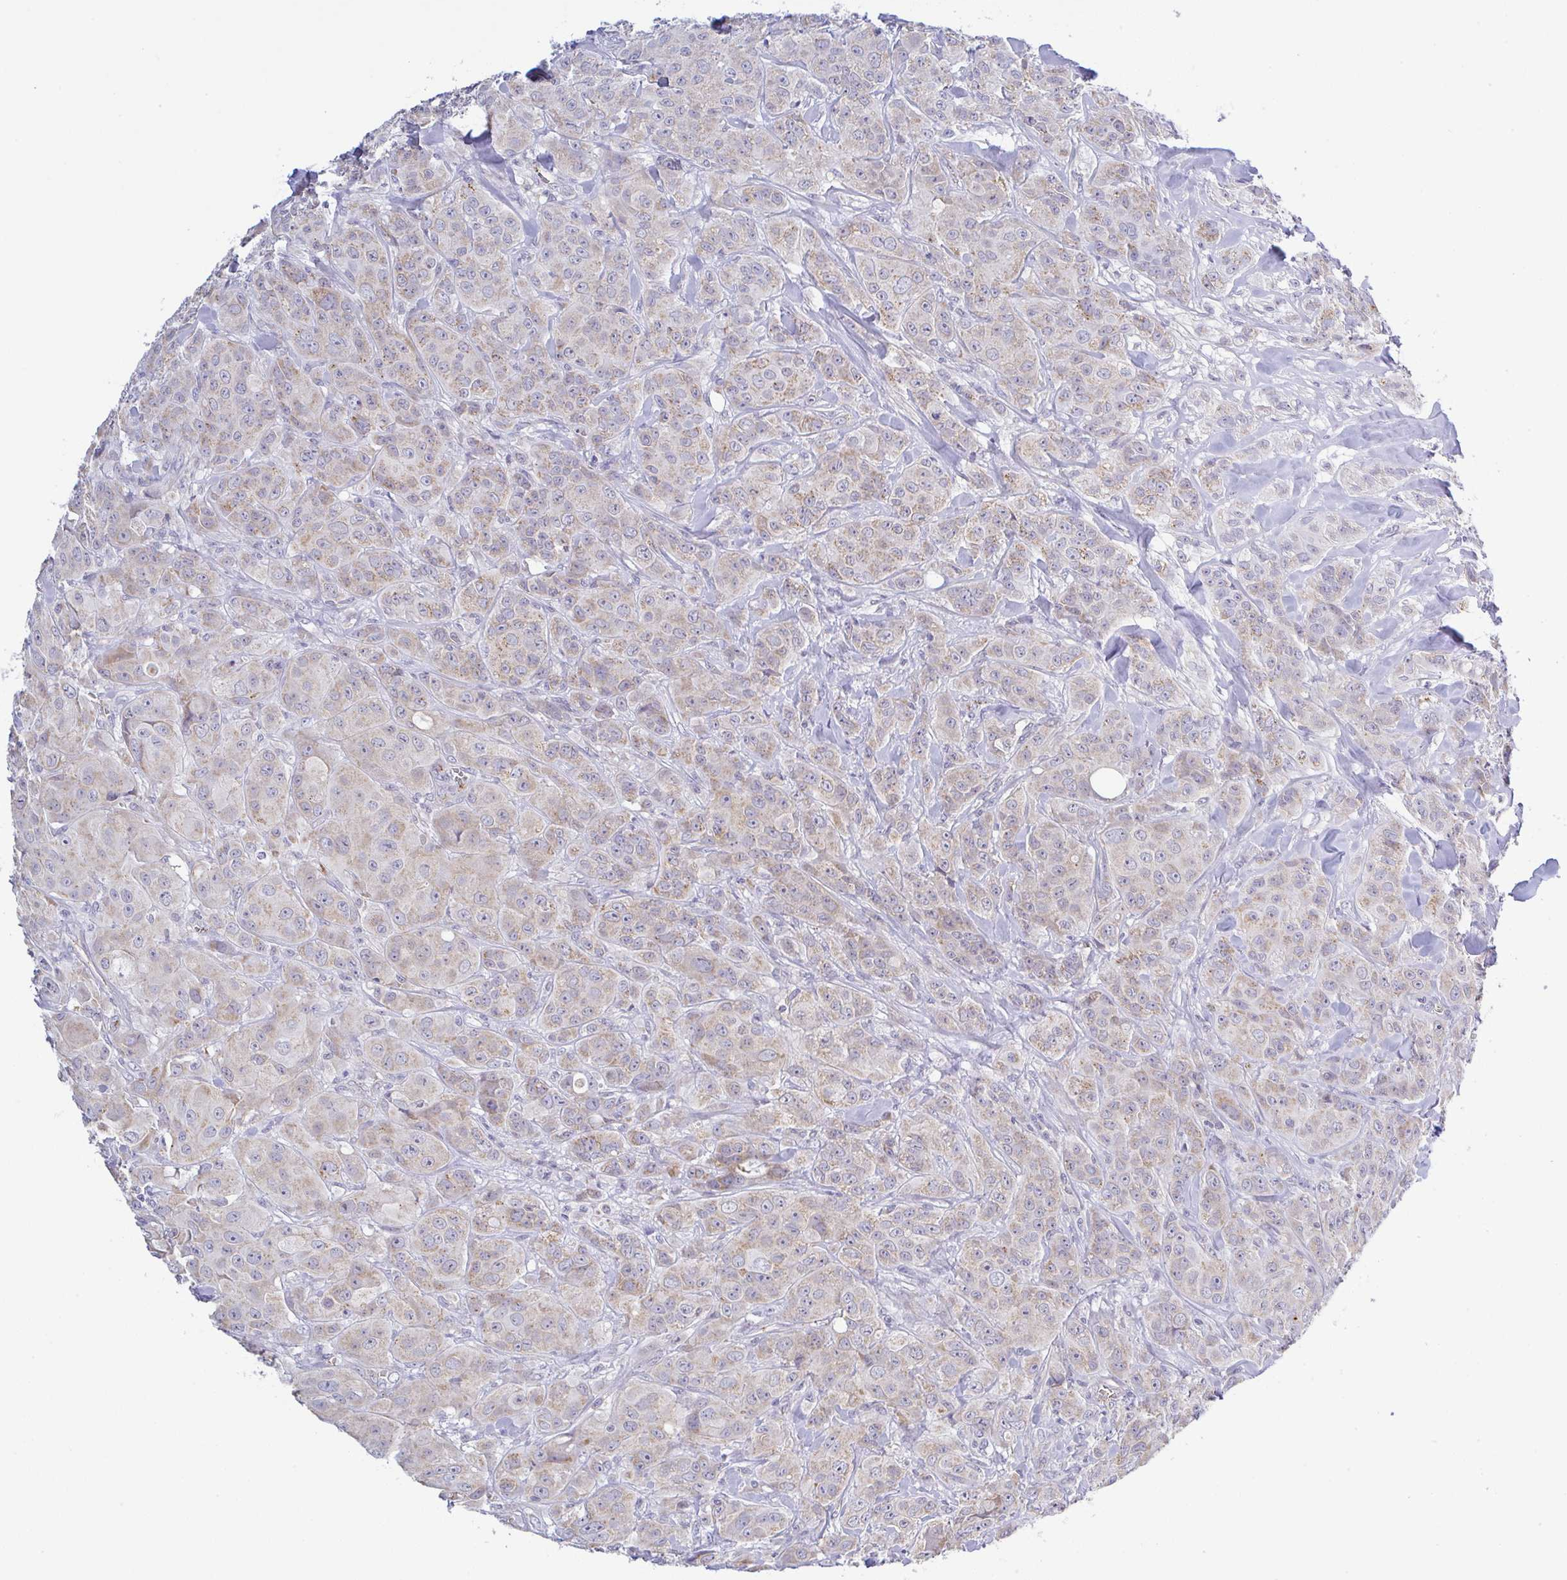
{"staining": {"intensity": "weak", "quantity": "25%-75%", "location": "cytoplasmic/membranous"}, "tissue": "breast cancer", "cell_type": "Tumor cells", "image_type": "cancer", "snomed": [{"axis": "morphology", "description": "Normal tissue, NOS"}, {"axis": "morphology", "description": "Duct carcinoma"}, {"axis": "topography", "description": "Breast"}], "caption": "Breast invasive ductal carcinoma stained with DAB (3,3'-diaminobenzidine) immunohistochemistry (IHC) reveals low levels of weak cytoplasmic/membranous positivity in about 25%-75% of tumor cells. The staining is performed using DAB brown chromogen to label protein expression. The nuclei are counter-stained blue using hematoxylin.", "gene": "PLCD4", "patient": {"sex": "female", "age": 43}}